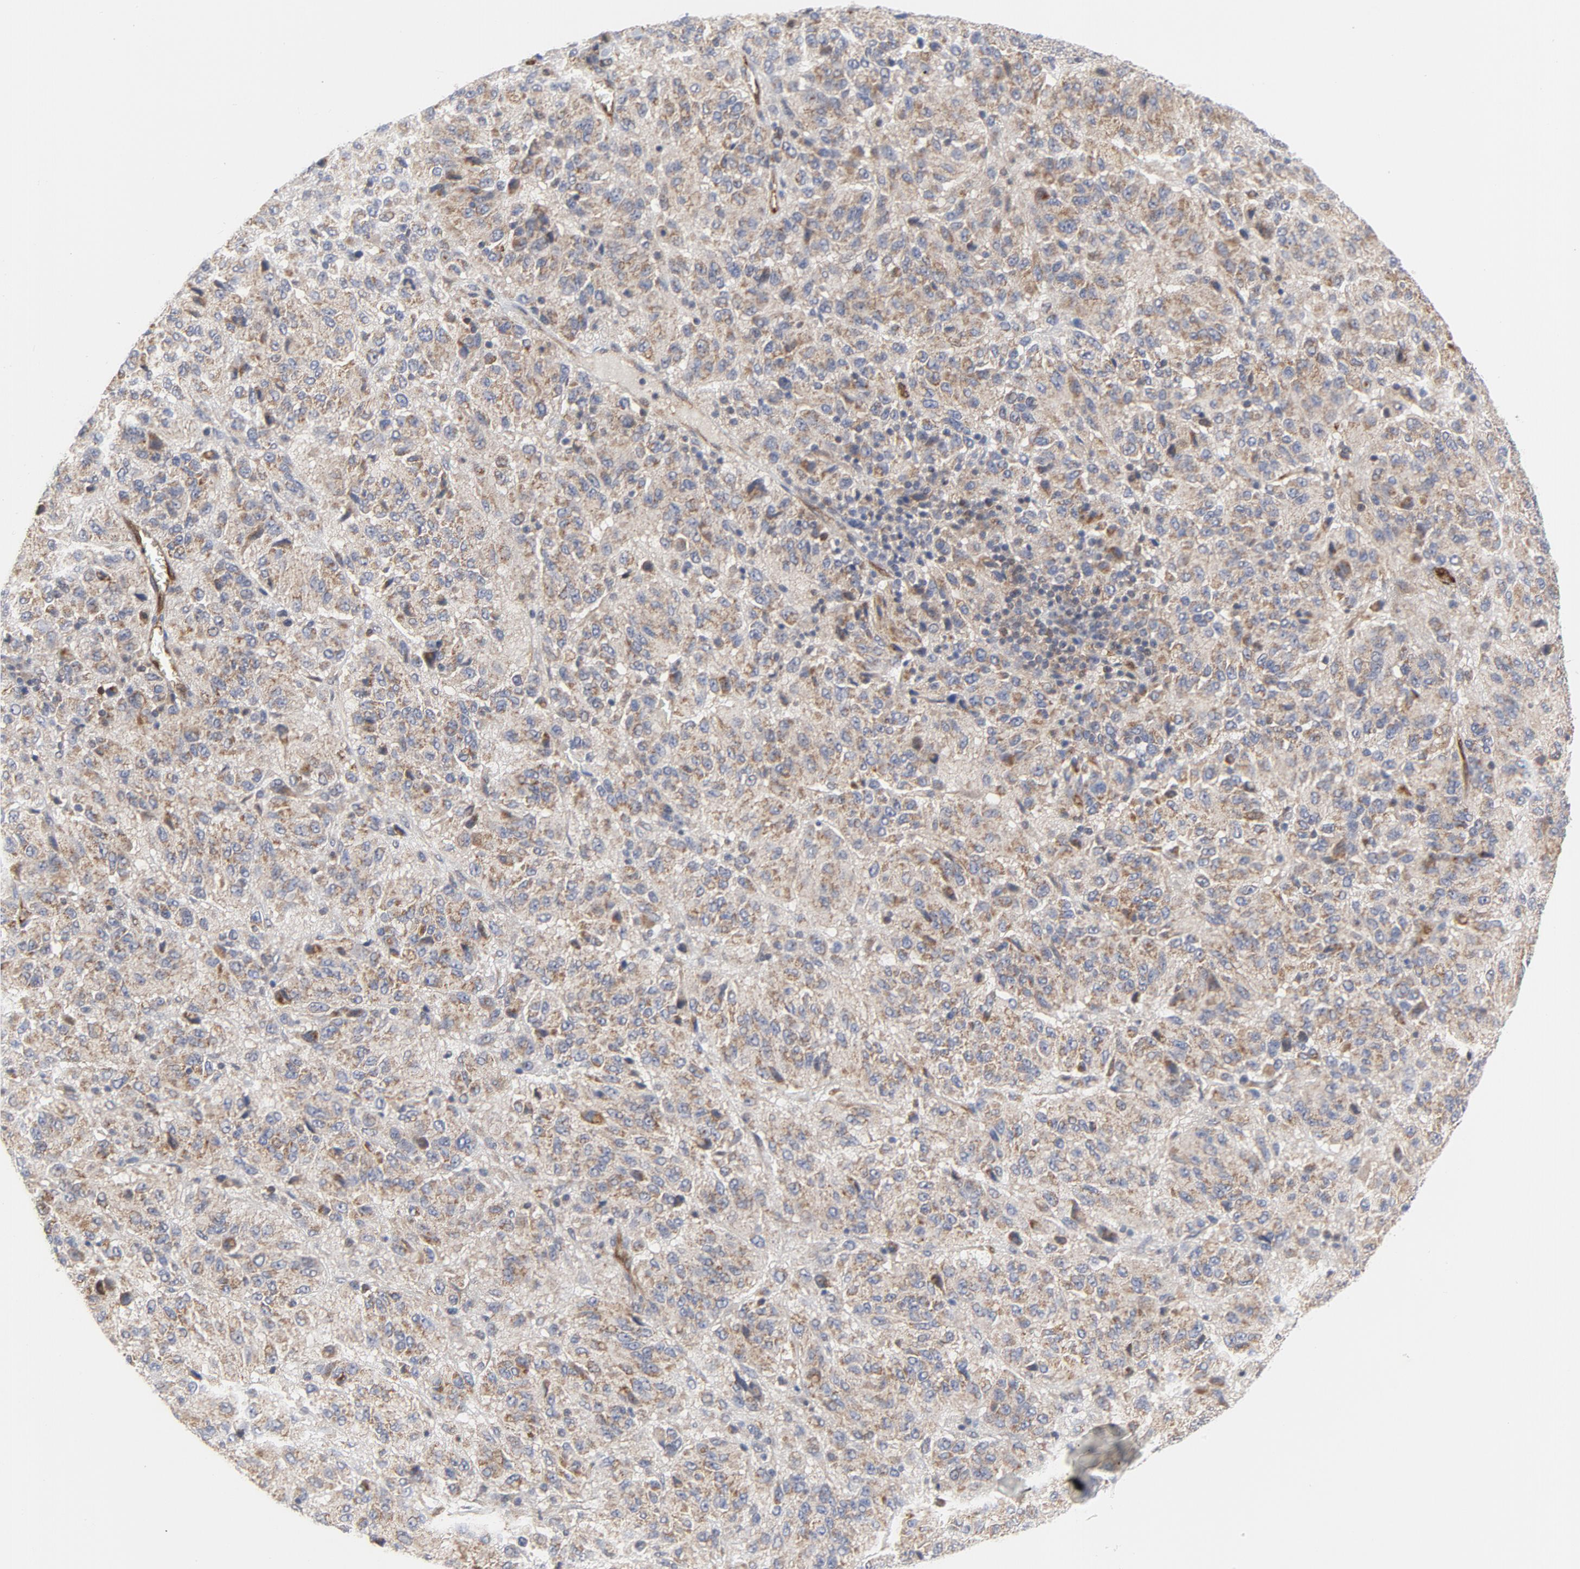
{"staining": {"intensity": "moderate", "quantity": ">75%", "location": "cytoplasmic/membranous"}, "tissue": "melanoma", "cell_type": "Tumor cells", "image_type": "cancer", "snomed": [{"axis": "morphology", "description": "Malignant melanoma, Metastatic site"}, {"axis": "topography", "description": "Lung"}], "caption": "Protein positivity by immunohistochemistry (IHC) demonstrates moderate cytoplasmic/membranous staining in approximately >75% of tumor cells in malignant melanoma (metastatic site).", "gene": "RAPGEF4", "patient": {"sex": "male", "age": 64}}